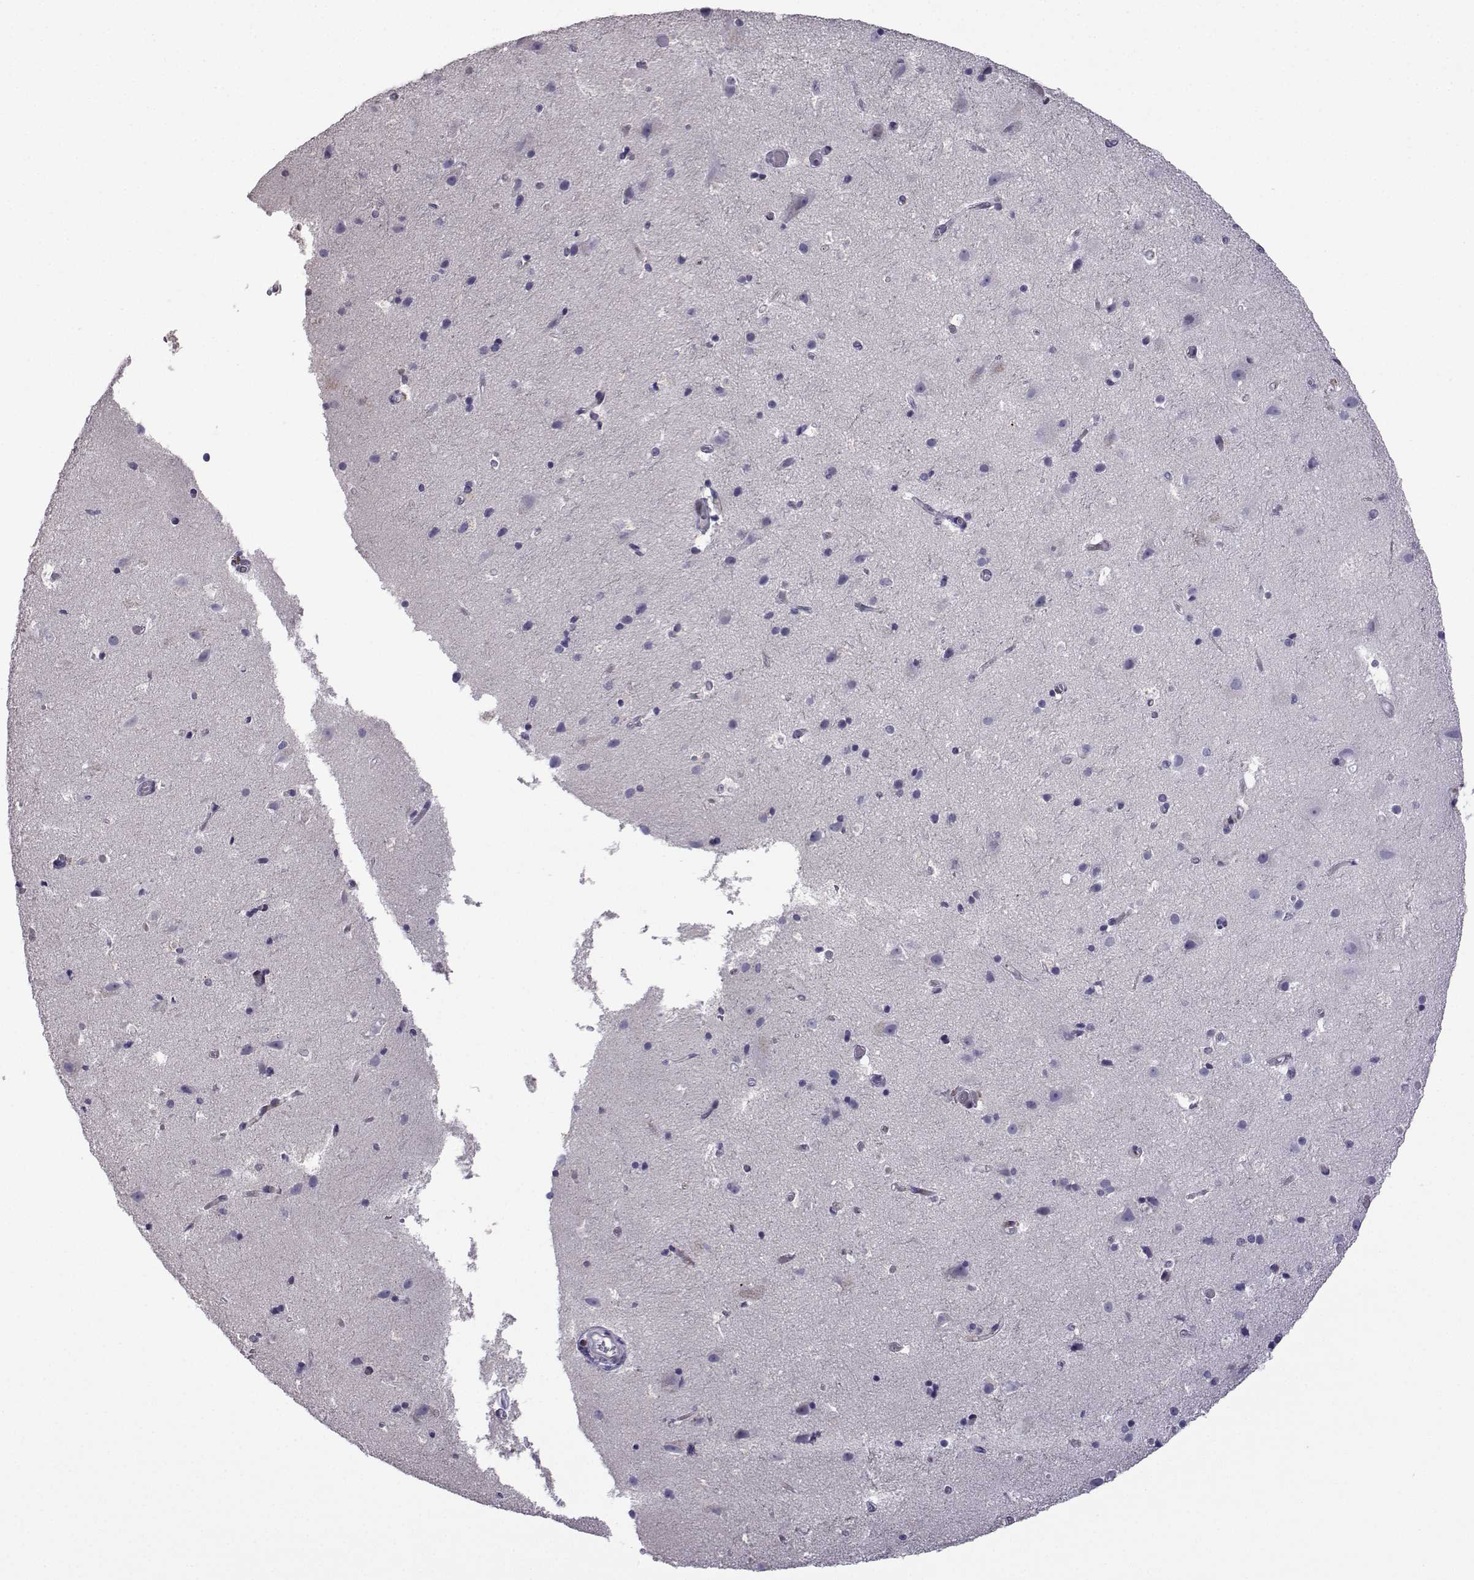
{"staining": {"intensity": "negative", "quantity": "none", "location": "none"}, "tissue": "cerebral cortex", "cell_type": "Endothelial cells", "image_type": "normal", "snomed": [{"axis": "morphology", "description": "Normal tissue, NOS"}, {"axis": "topography", "description": "Cerebral cortex"}], "caption": "Immunohistochemistry image of normal cerebral cortex: human cerebral cortex stained with DAB demonstrates no significant protein positivity in endothelial cells.", "gene": "CFAP70", "patient": {"sex": "female", "age": 52}}